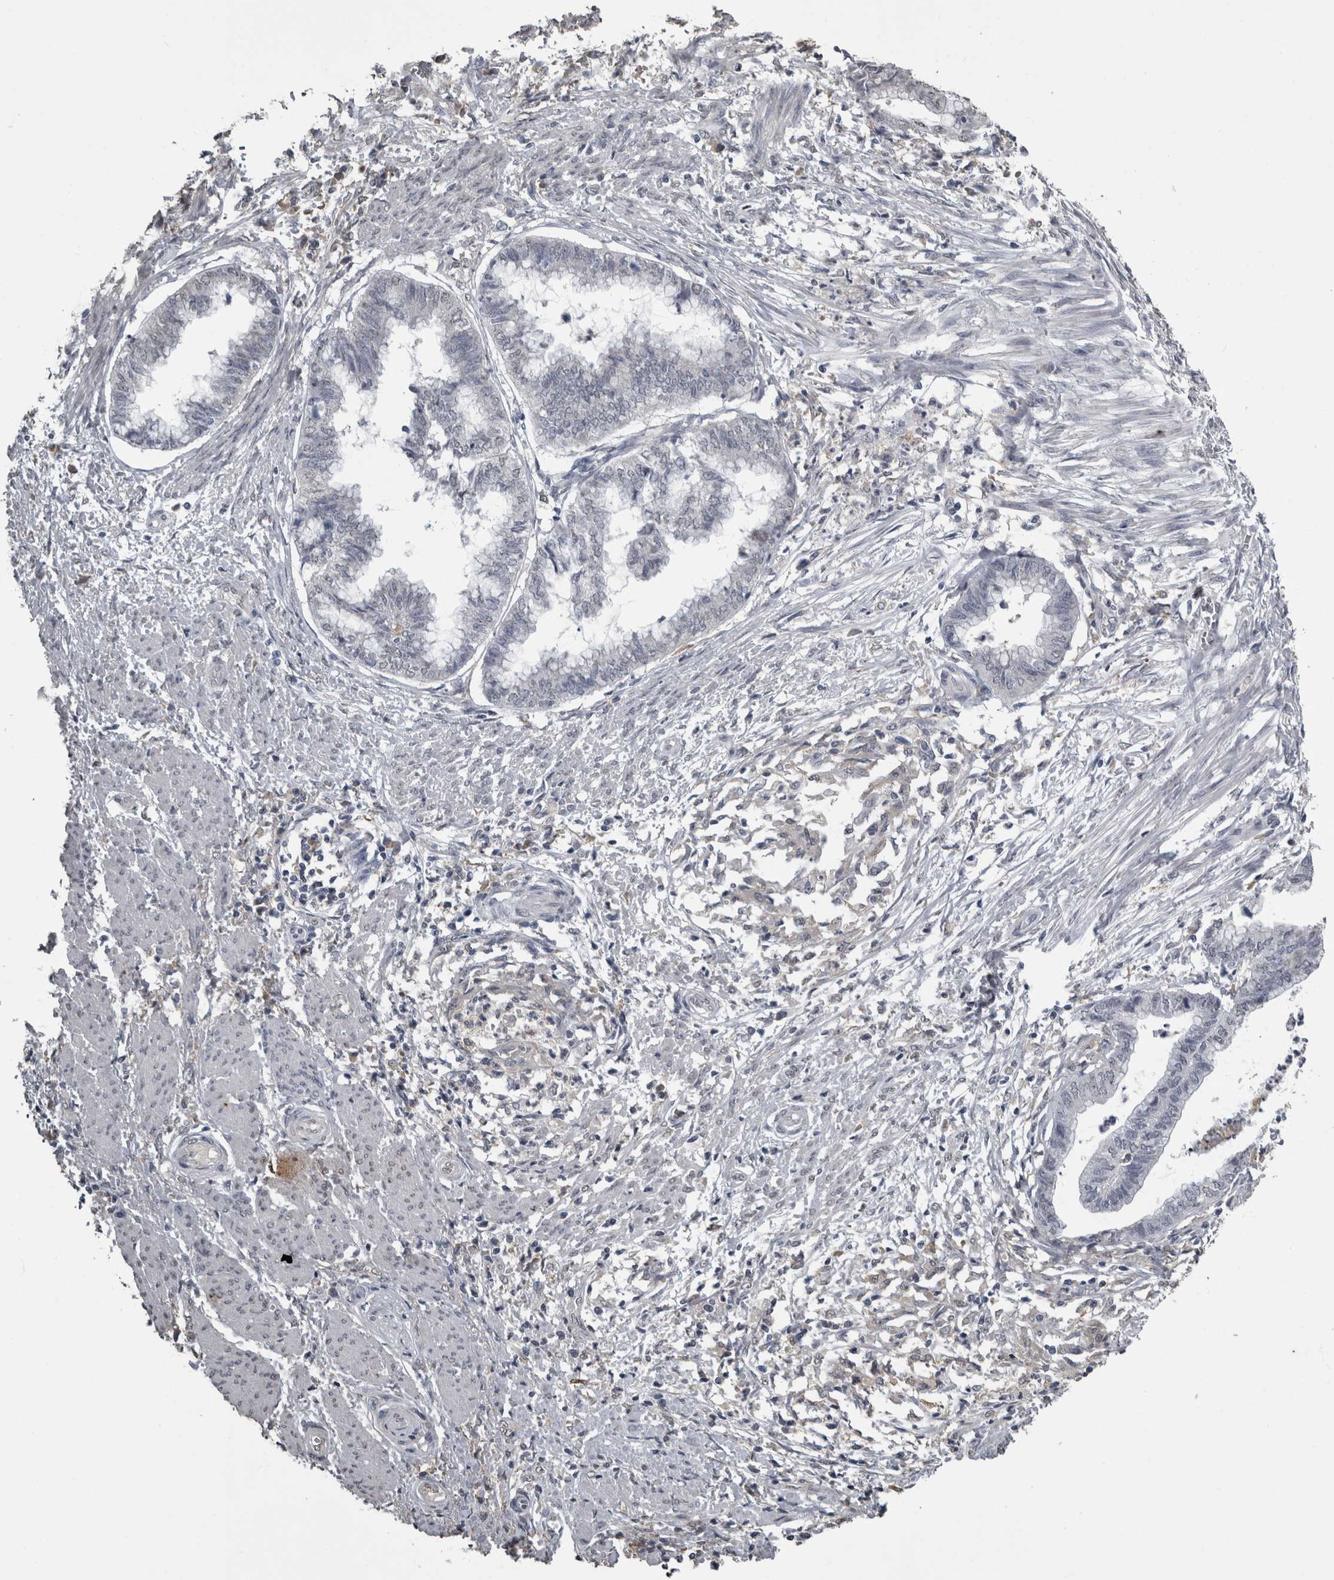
{"staining": {"intensity": "negative", "quantity": "none", "location": "none"}, "tissue": "endometrial cancer", "cell_type": "Tumor cells", "image_type": "cancer", "snomed": [{"axis": "morphology", "description": "Necrosis, NOS"}, {"axis": "morphology", "description": "Adenocarcinoma, NOS"}, {"axis": "topography", "description": "Endometrium"}], "caption": "This histopathology image is of adenocarcinoma (endometrial) stained with immunohistochemistry to label a protein in brown with the nuclei are counter-stained blue. There is no staining in tumor cells. (IHC, brightfield microscopy, high magnification).", "gene": "PIK3AP1", "patient": {"sex": "female", "age": 79}}